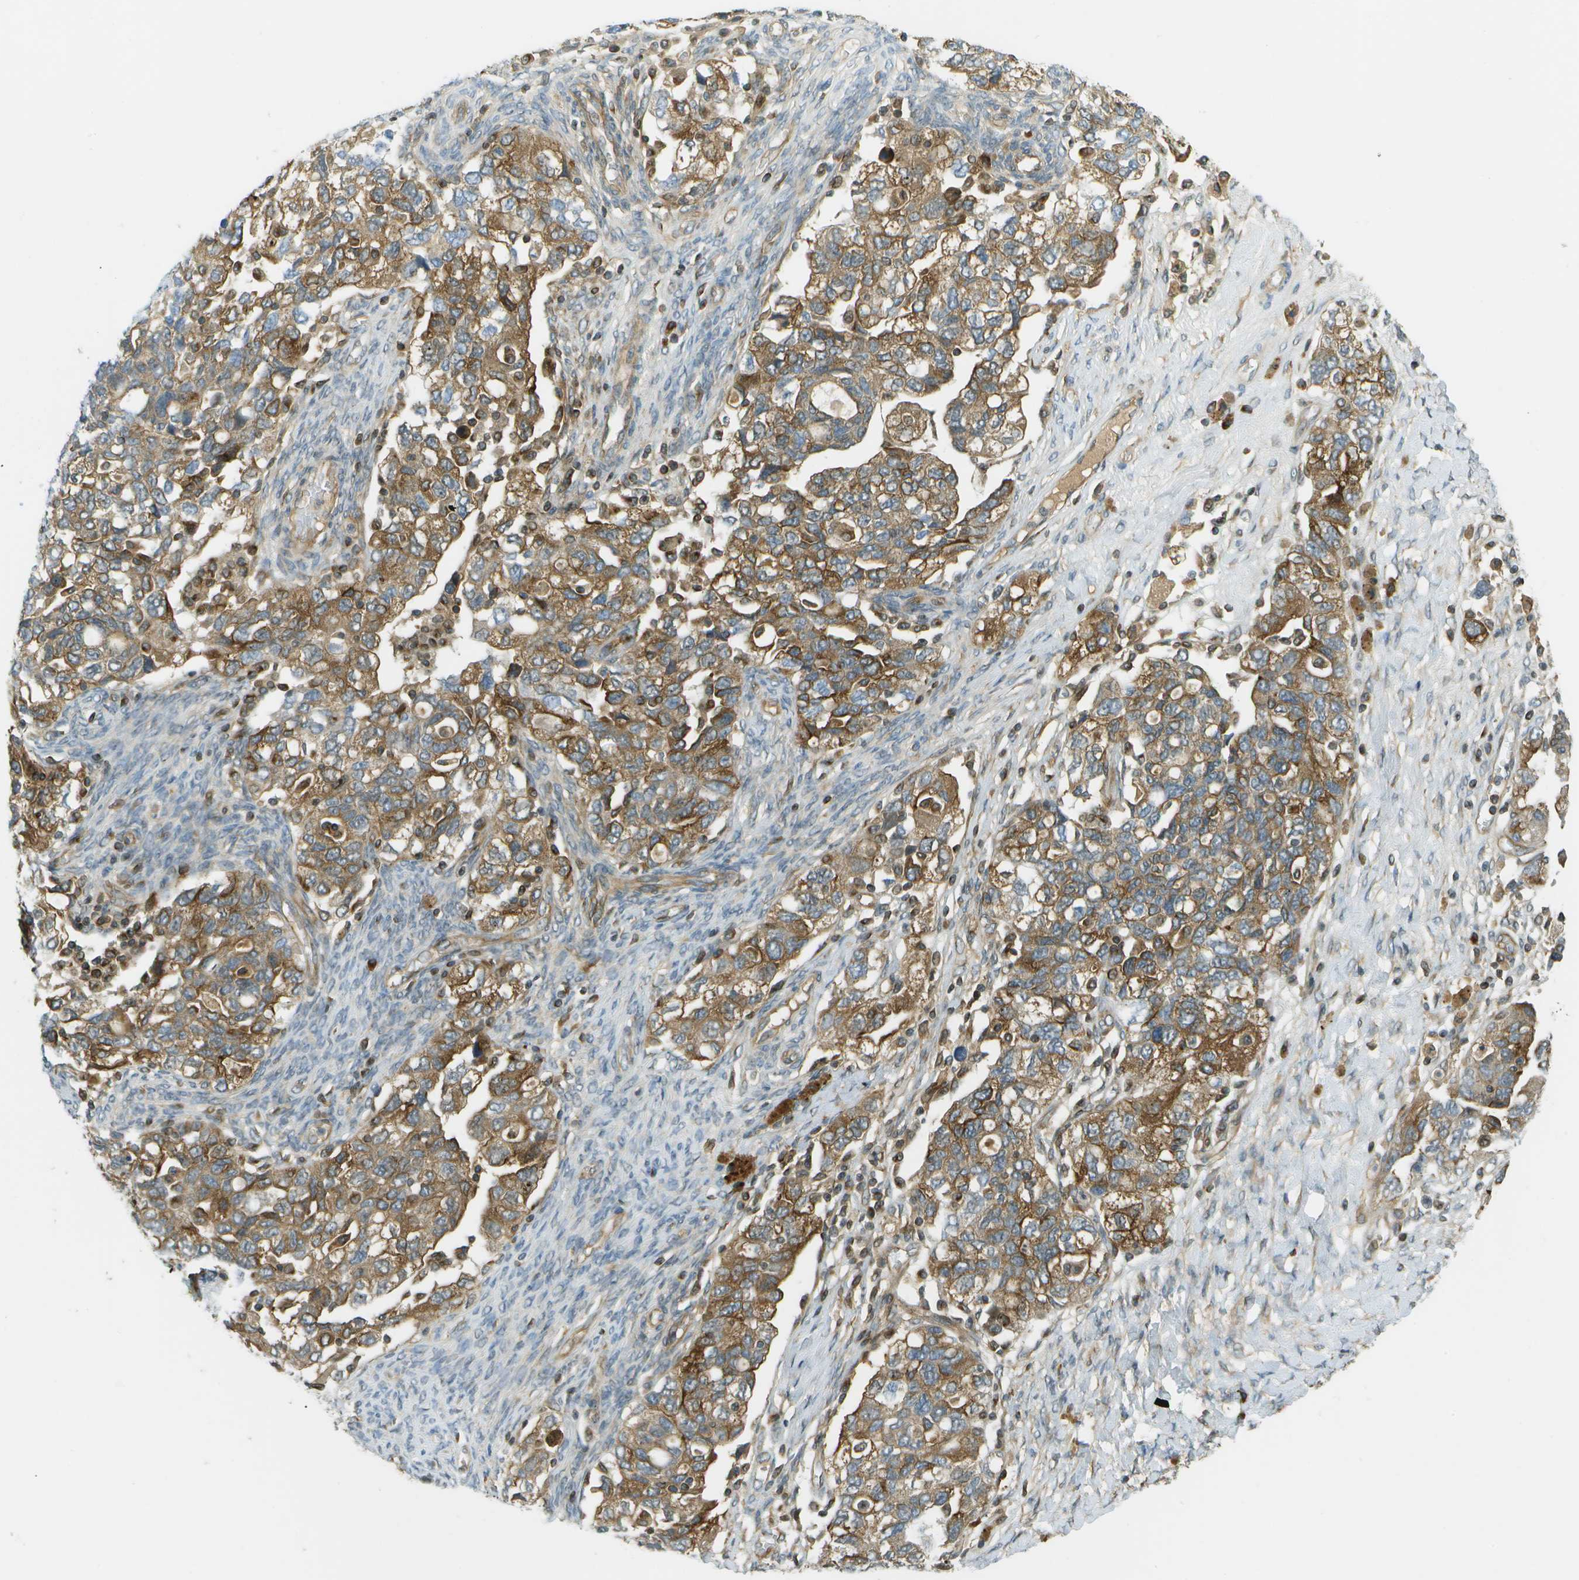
{"staining": {"intensity": "moderate", "quantity": ">75%", "location": "cytoplasmic/membranous"}, "tissue": "ovarian cancer", "cell_type": "Tumor cells", "image_type": "cancer", "snomed": [{"axis": "morphology", "description": "Carcinoma, NOS"}, {"axis": "morphology", "description": "Cystadenocarcinoma, serous, NOS"}, {"axis": "topography", "description": "Ovary"}], "caption": "Protein staining of ovarian cancer (carcinoma) tissue reveals moderate cytoplasmic/membranous expression in approximately >75% of tumor cells.", "gene": "TMTC1", "patient": {"sex": "female", "age": 69}}